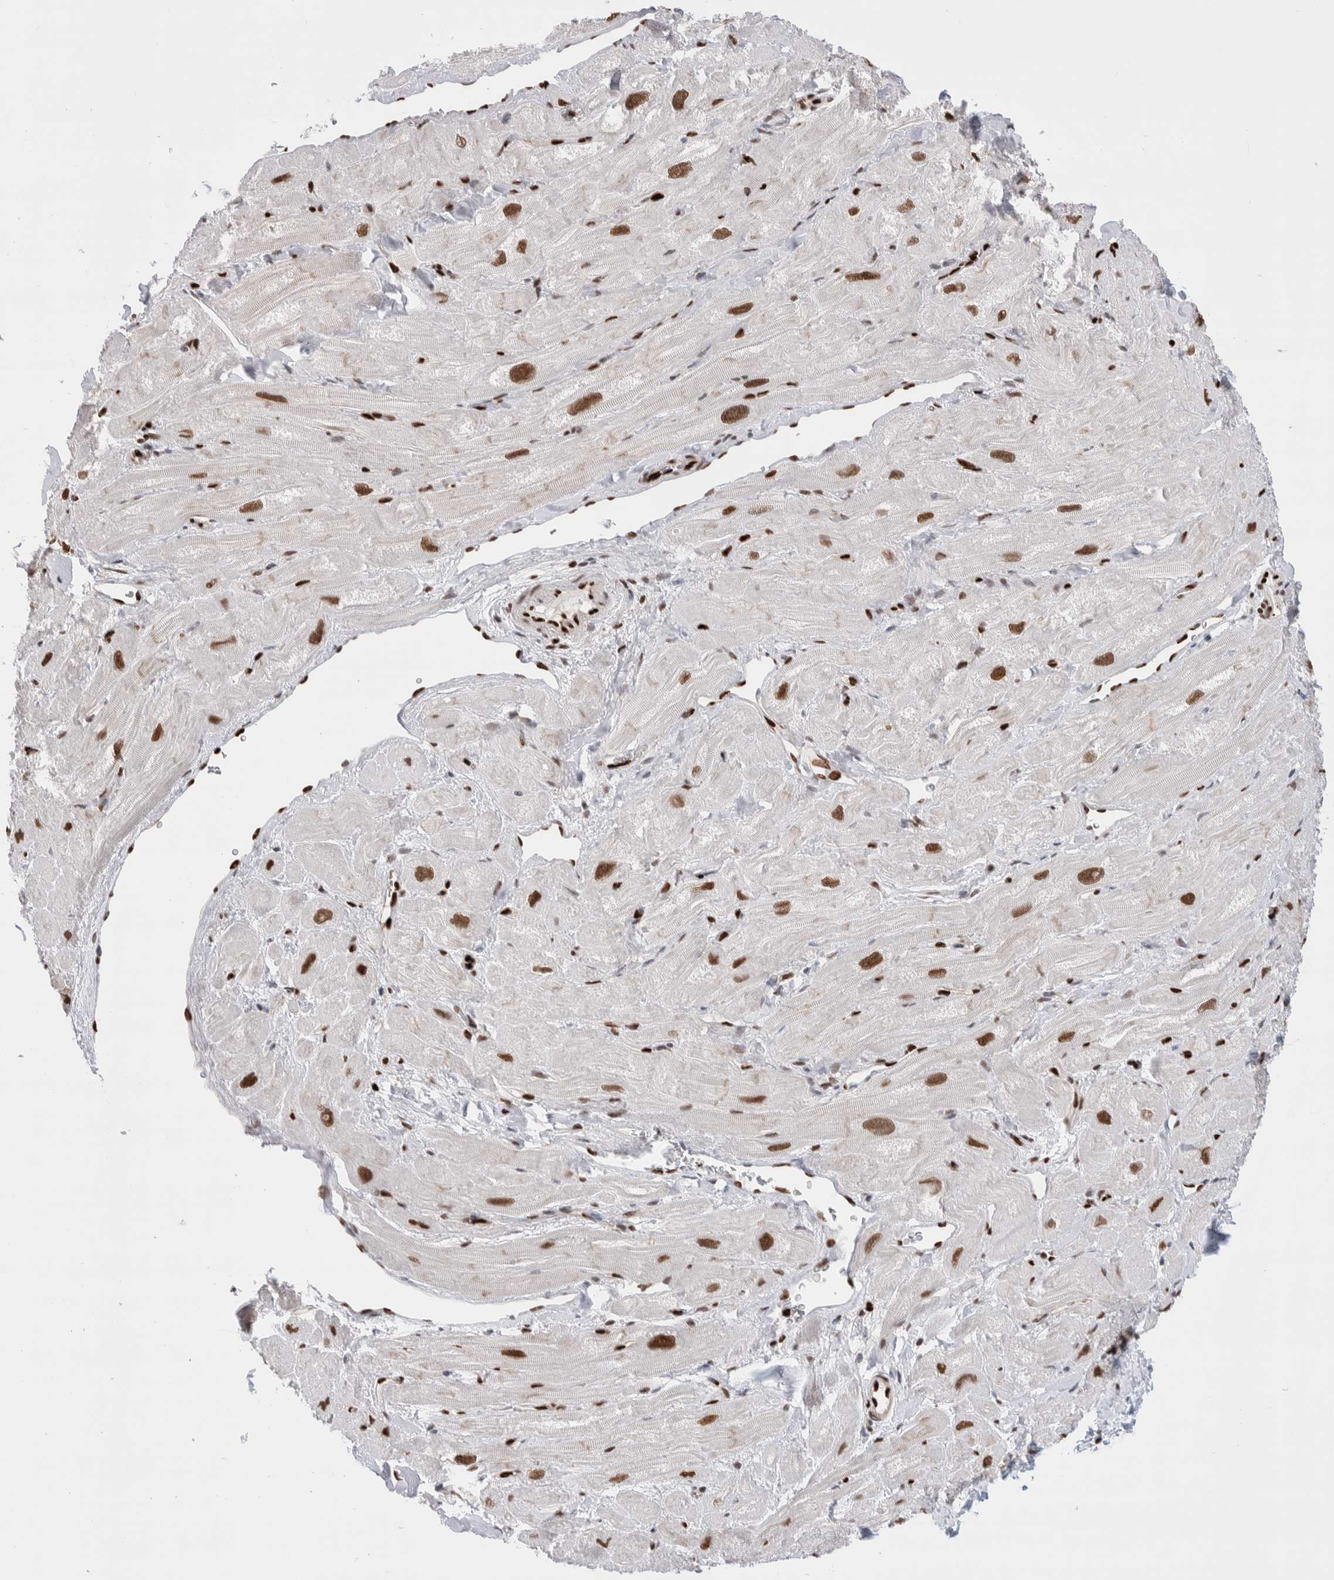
{"staining": {"intensity": "strong", "quantity": "<25%", "location": "nuclear"}, "tissue": "heart muscle", "cell_type": "Cardiomyocytes", "image_type": "normal", "snomed": [{"axis": "morphology", "description": "Normal tissue, NOS"}, {"axis": "topography", "description": "Heart"}], "caption": "Immunohistochemical staining of unremarkable heart muscle exhibits strong nuclear protein expression in approximately <25% of cardiomyocytes.", "gene": "C17orf49", "patient": {"sex": "male", "age": 49}}